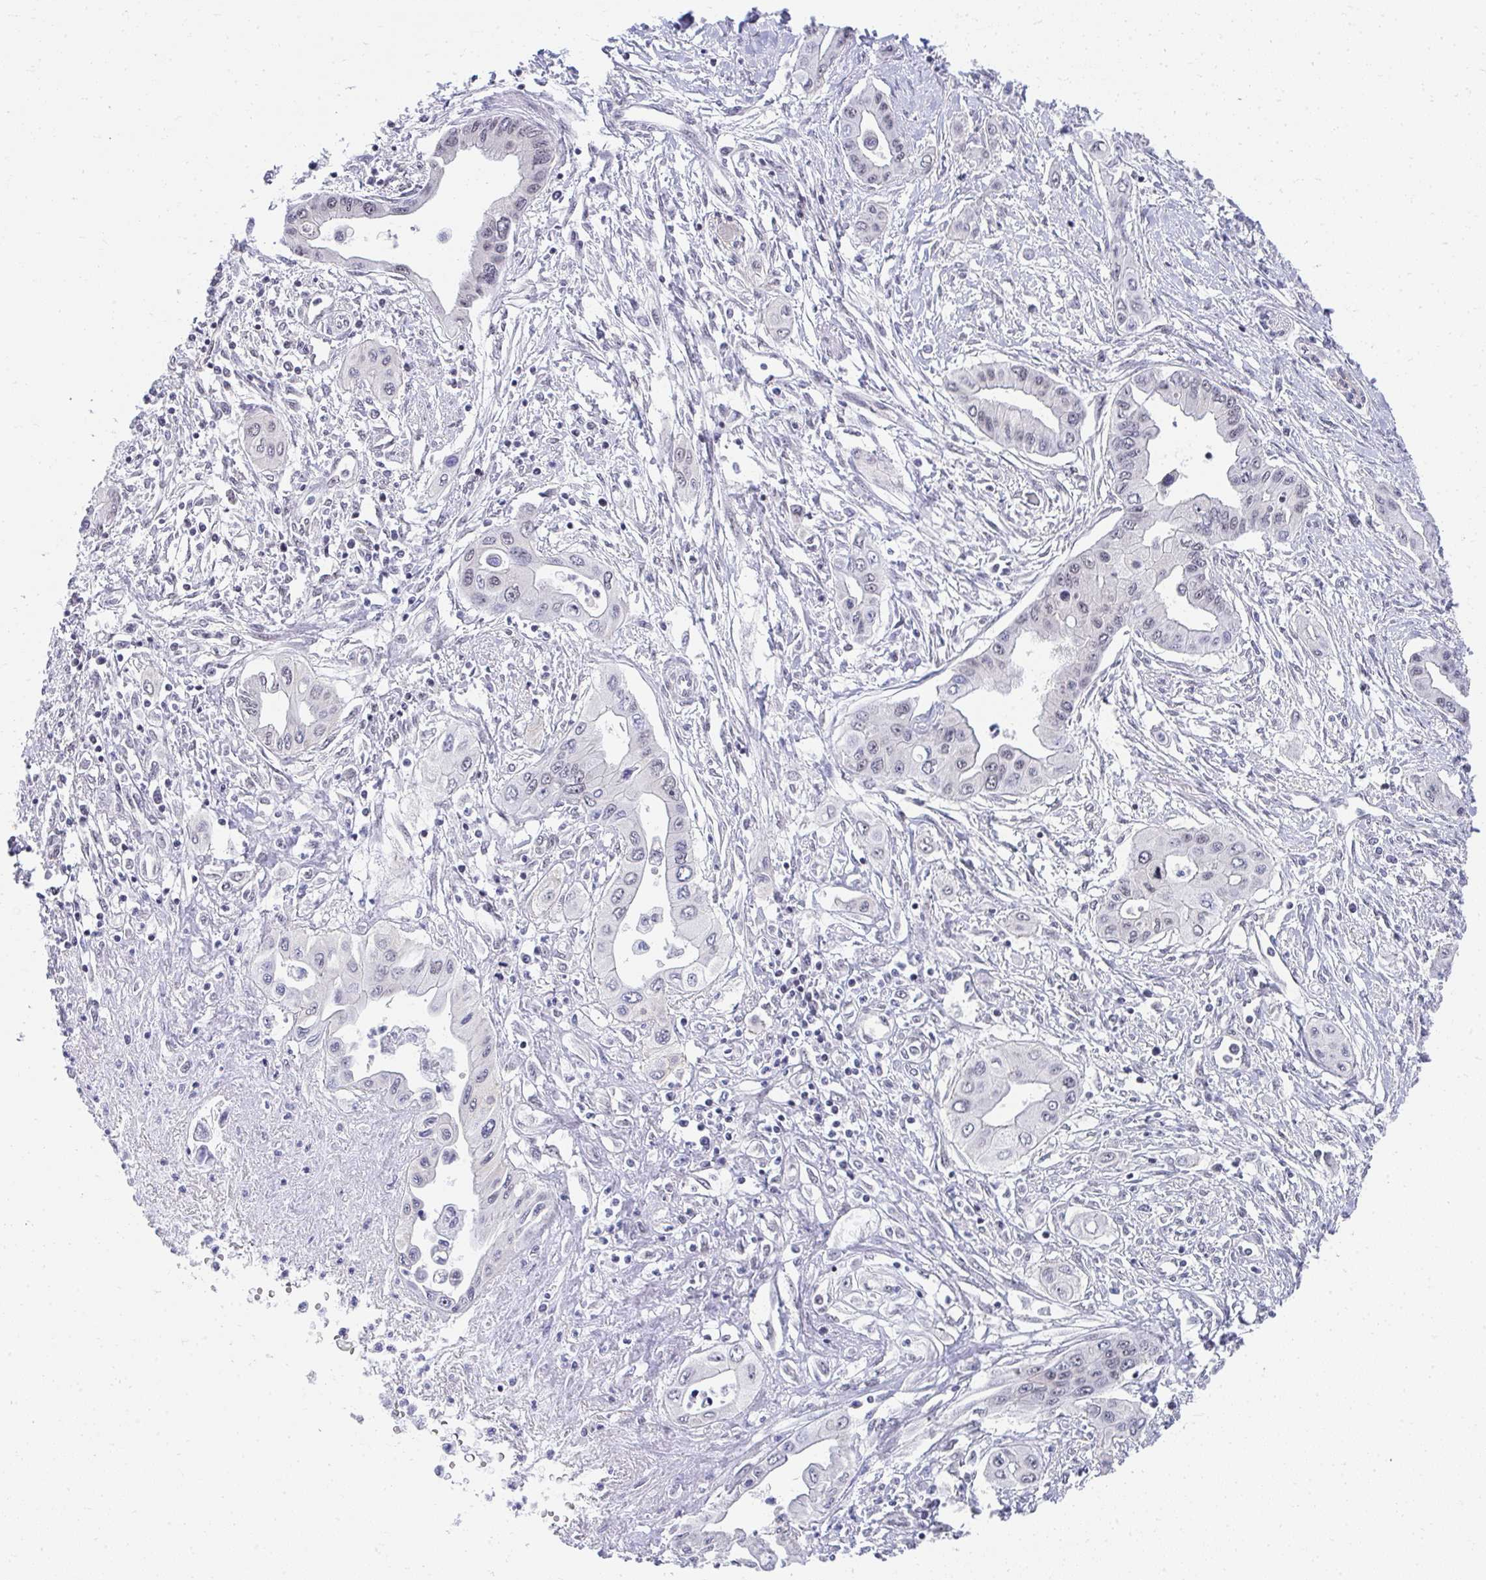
{"staining": {"intensity": "negative", "quantity": "none", "location": "none"}, "tissue": "pancreatic cancer", "cell_type": "Tumor cells", "image_type": "cancer", "snomed": [{"axis": "morphology", "description": "Adenocarcinoma, NOS"}, {"axis": "topography", "description": "Pancreas"}], "caption": "High power microscopy histopathology image of an immunohistochemistry photomicrograph of pancreatic cancer (adenocarcinoma), revealing no significant staining in tumor cells.", "gene": "HIRA", "patient": {"sex": "female", "age": 62}}